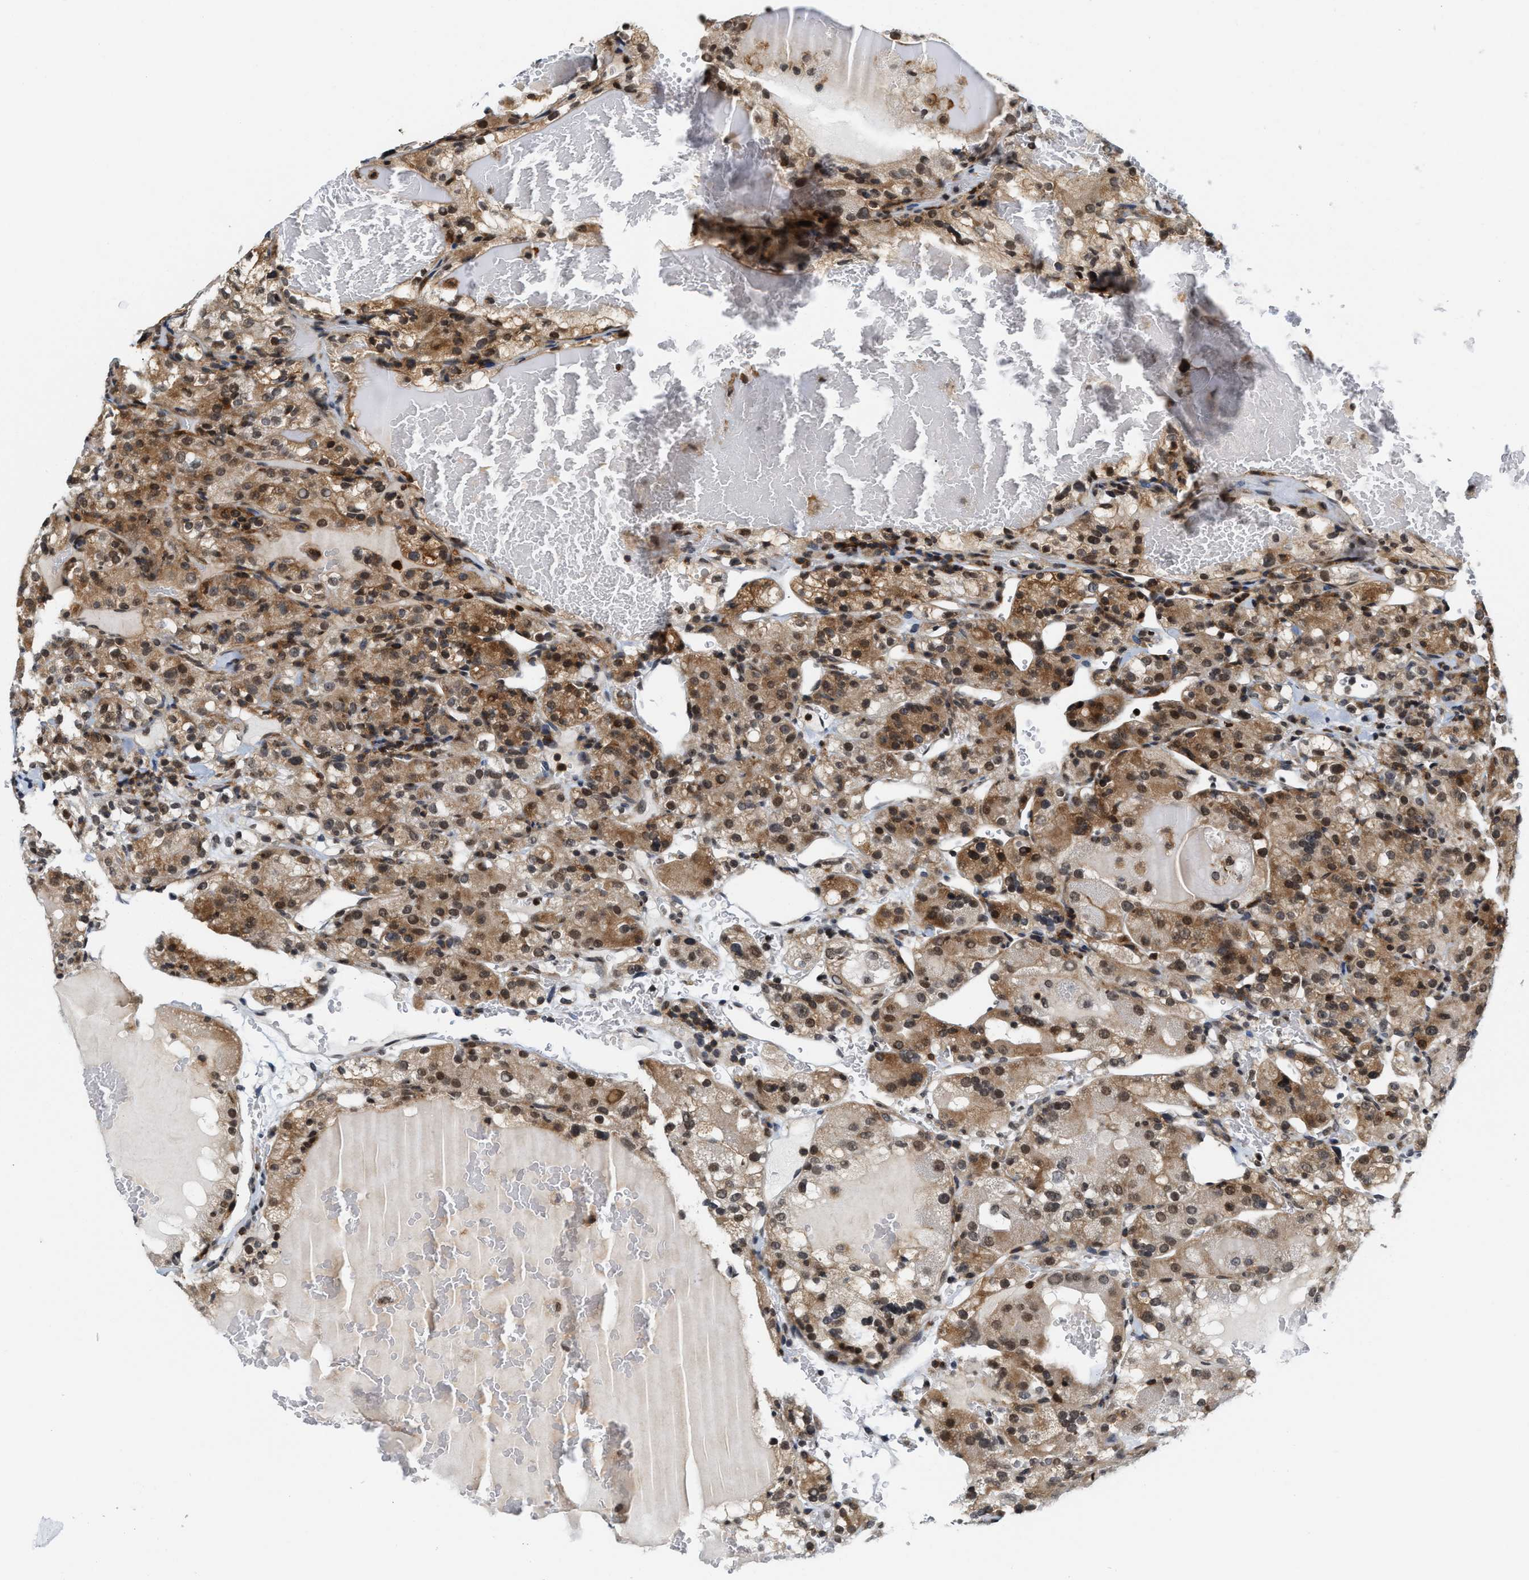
{"staining": {"intensity": "moderate", "quantity": ">75%", "location": "cytoplasmic/membranous,nuclear"}, "tissue": "renal cancer", "cell_type": "Tumor cells", "image_type": "cancer", "snomed": [{"axis": "morphology", "description": "Normal tissue, NOS"}, {"axis": "morphology", "description": "Adenocarcinoma, NOS"}, {"axis": "topography", "description": "Kidney"}], "caption": "Immunohistochemical staining of human renal adenocarcinoma reveals medium levels of moderate cytoplasmic/membranous and nuclear staining in approximately >75% of tumor cells.", "gene": "ANKRD6", "patient": {"sex": "male", "age": 61}}